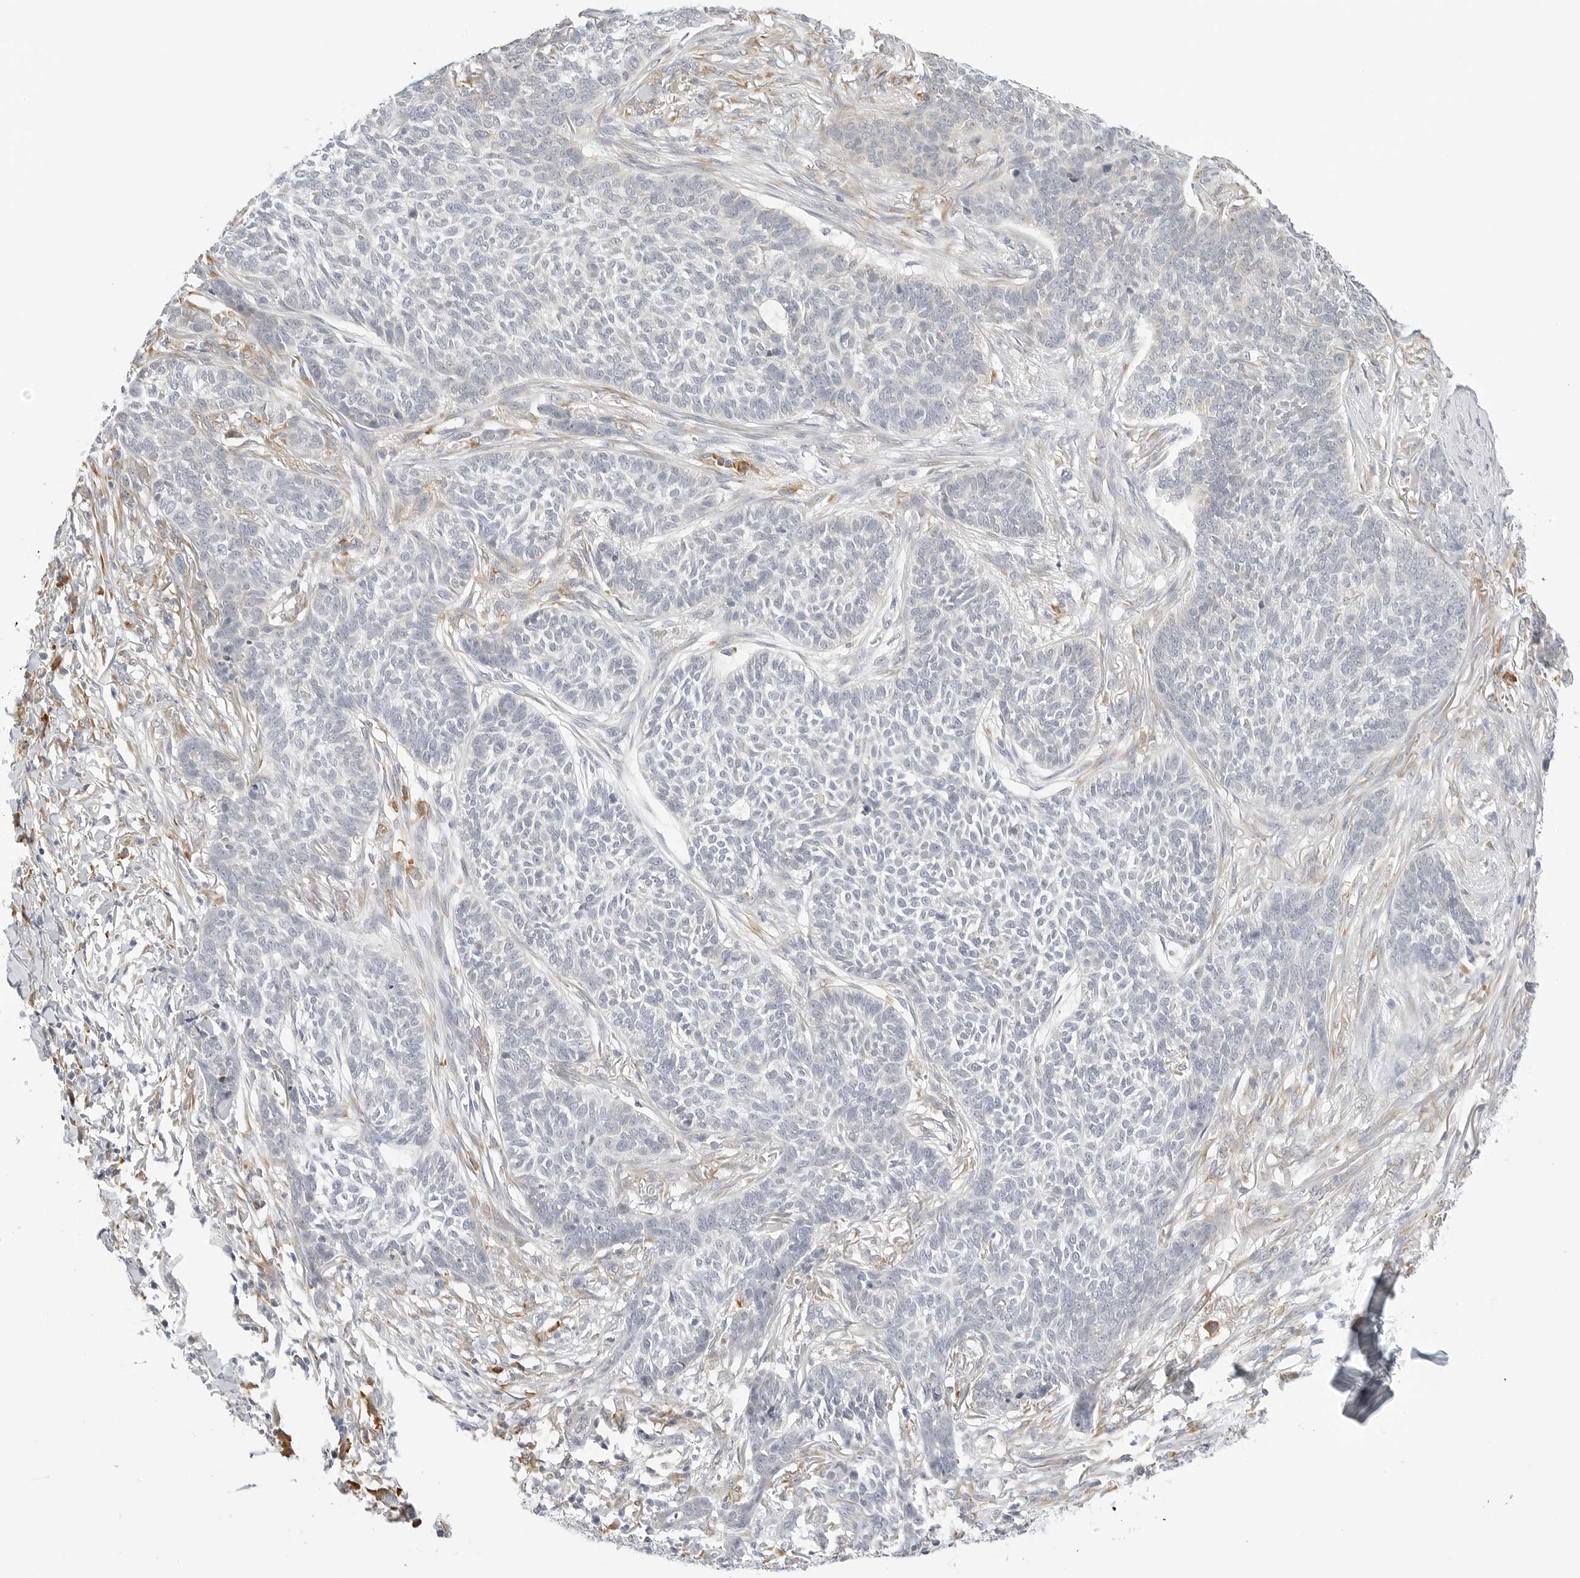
{"staining": {"intensity": "negative", "quantity": "none", "location": "none"}, "tissue": "skin cancer", "cell_type": "Tumor cells", "image_type": "cancer", "snomed": [{"axis": "morphology", "description": "Basal cell carcinoma"}, {"axis": "topography", "description": "Skin"}], "caption": "Basal cell carcinoma (skin) was stained to show a protein in brown. There is no significant expression in tumor cells.", "gene": "THEM4", "patient": {"sex": "male", "age": 85}}